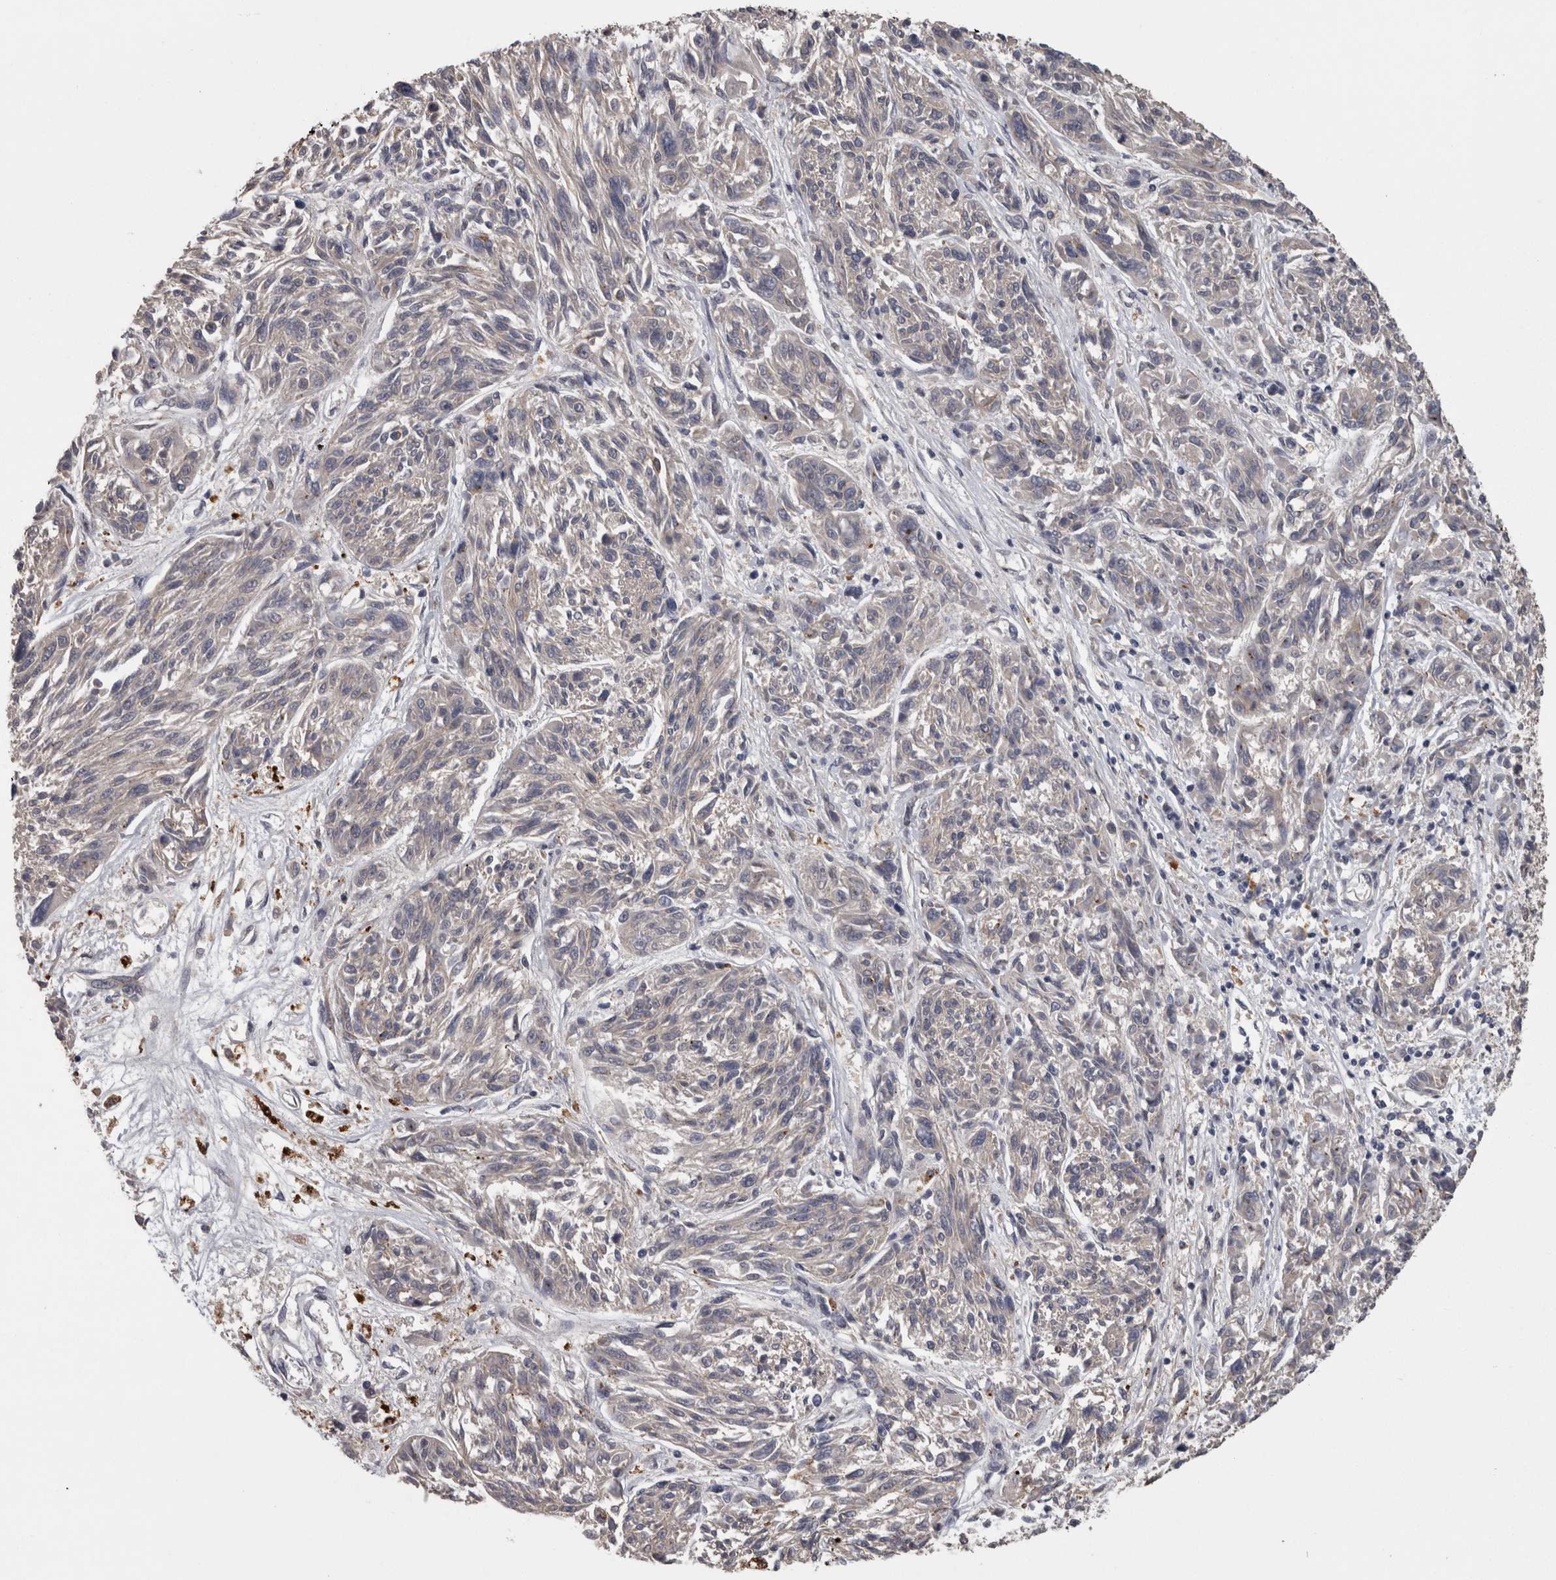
{"staining": {"intensity": "negative", "quantity": "none", "location": "none"}, "tissue": "melanoma", "cell_type": "Tumor cells", "image_type": "cancer", "snomed": [{"axis": "morphology", "description": "Malignant melanoma, NOS"}, {"axis": "topography", "description": "Skin"}], "caption": "High power microscopy histopathology image of an immunohistochemistry image of melanoma, revealing no significant expression in tumor cells.", "gene": "PCM1", "patient": {"sex": "male", "age": 53}}